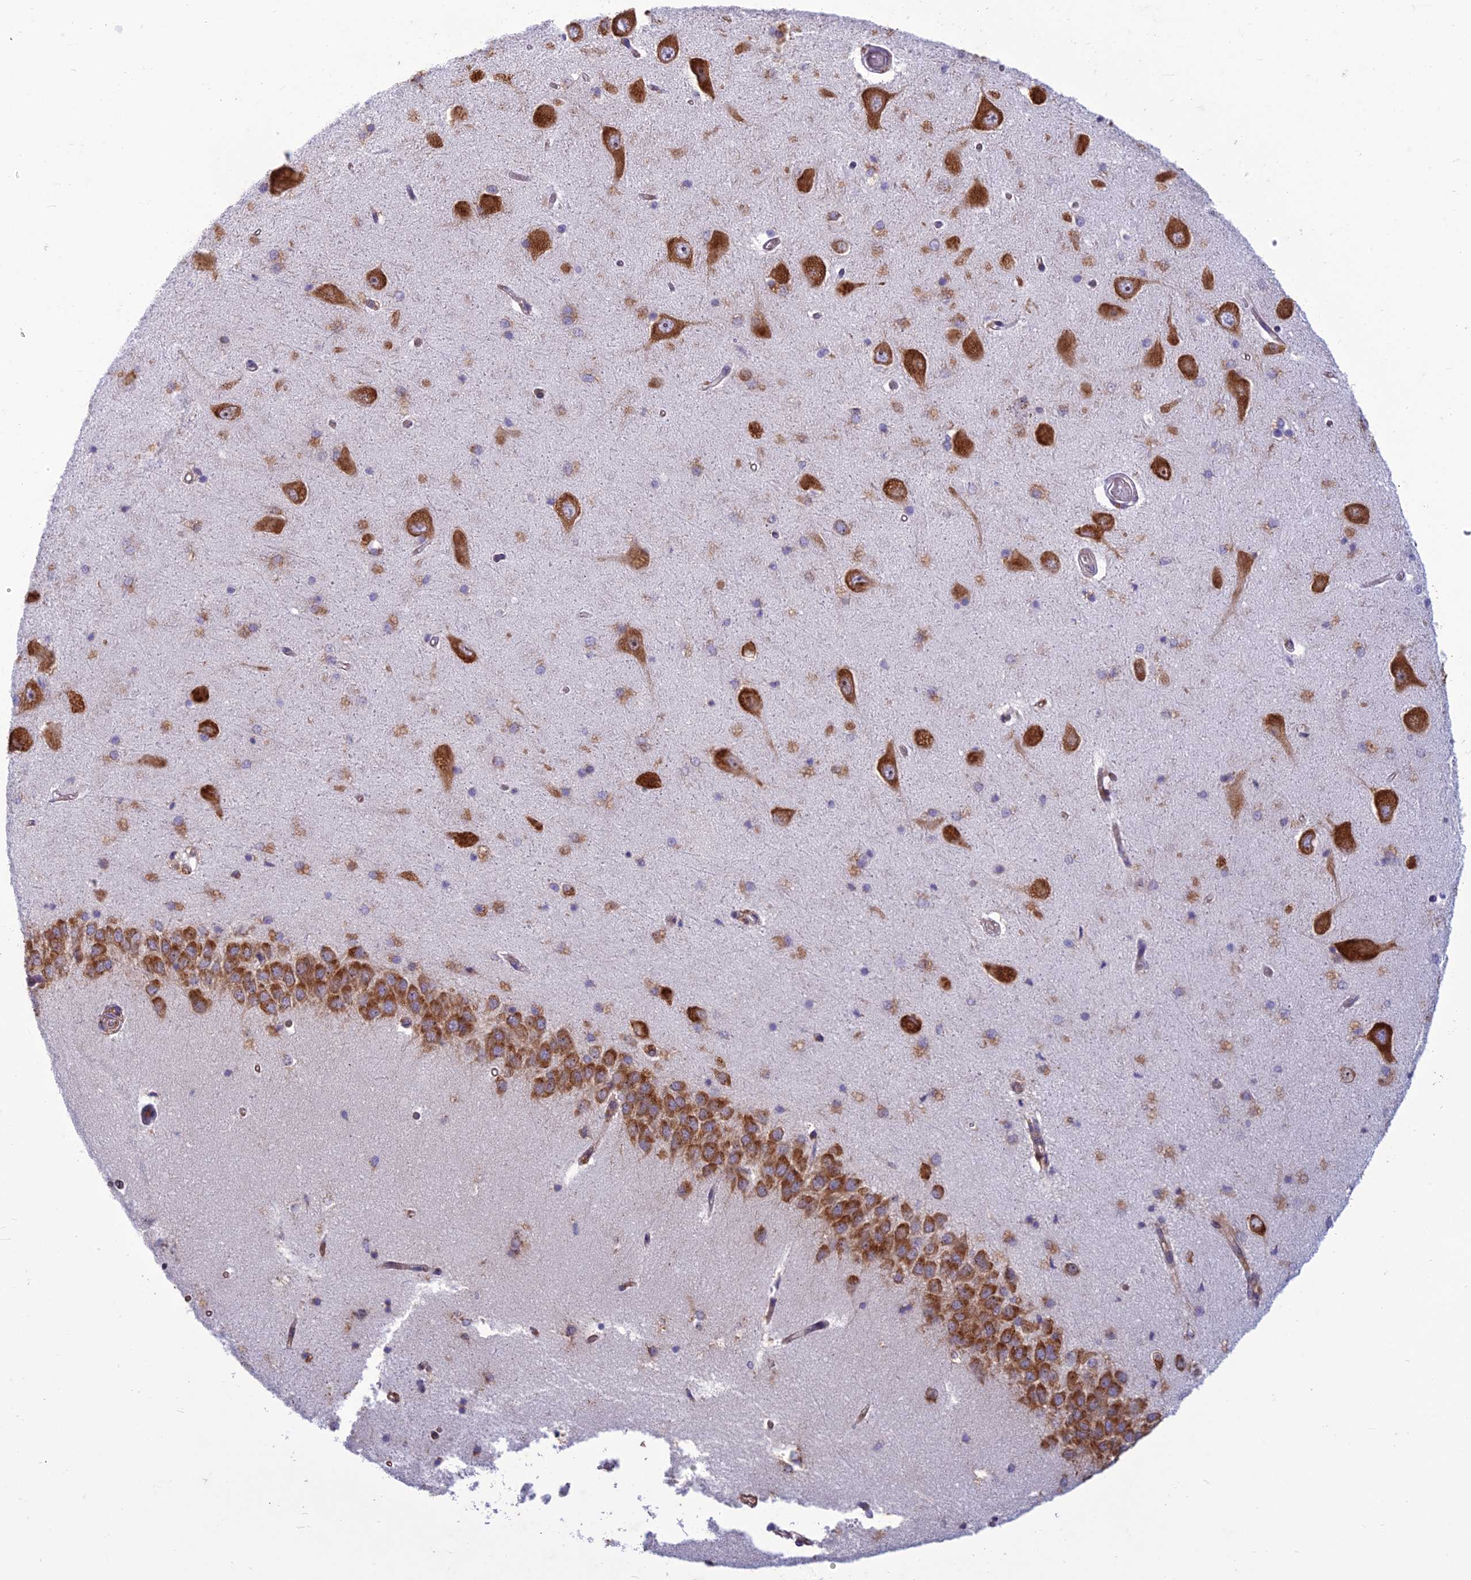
{"staining": {"intensity": "moderate", "quantity": "<25%", "location": "cytoplasmic/membranous"}, "tissue": "hippocampus", "cell_type": "Glial cells", "image_type": "normal", "snomed": [{"axis": "morphology", "description": "Normal tissue, NOS"}, {"axis": "topography", "description": "Hippocampus"}], "caption": "Glial cells demonstrate low levels of moderate cytoplasmic/membranous expression in approximately <25% of cells in normal hippocampus. The staining was performed using DAB (3,3'-diaminobenzidine) to visualize the protein expression in brown, while the nuclei were stained in blue with hematoxylin (Magnification: 20x).", "gene": "RPL17", "patient": {"sex": "male", "age": 45}}